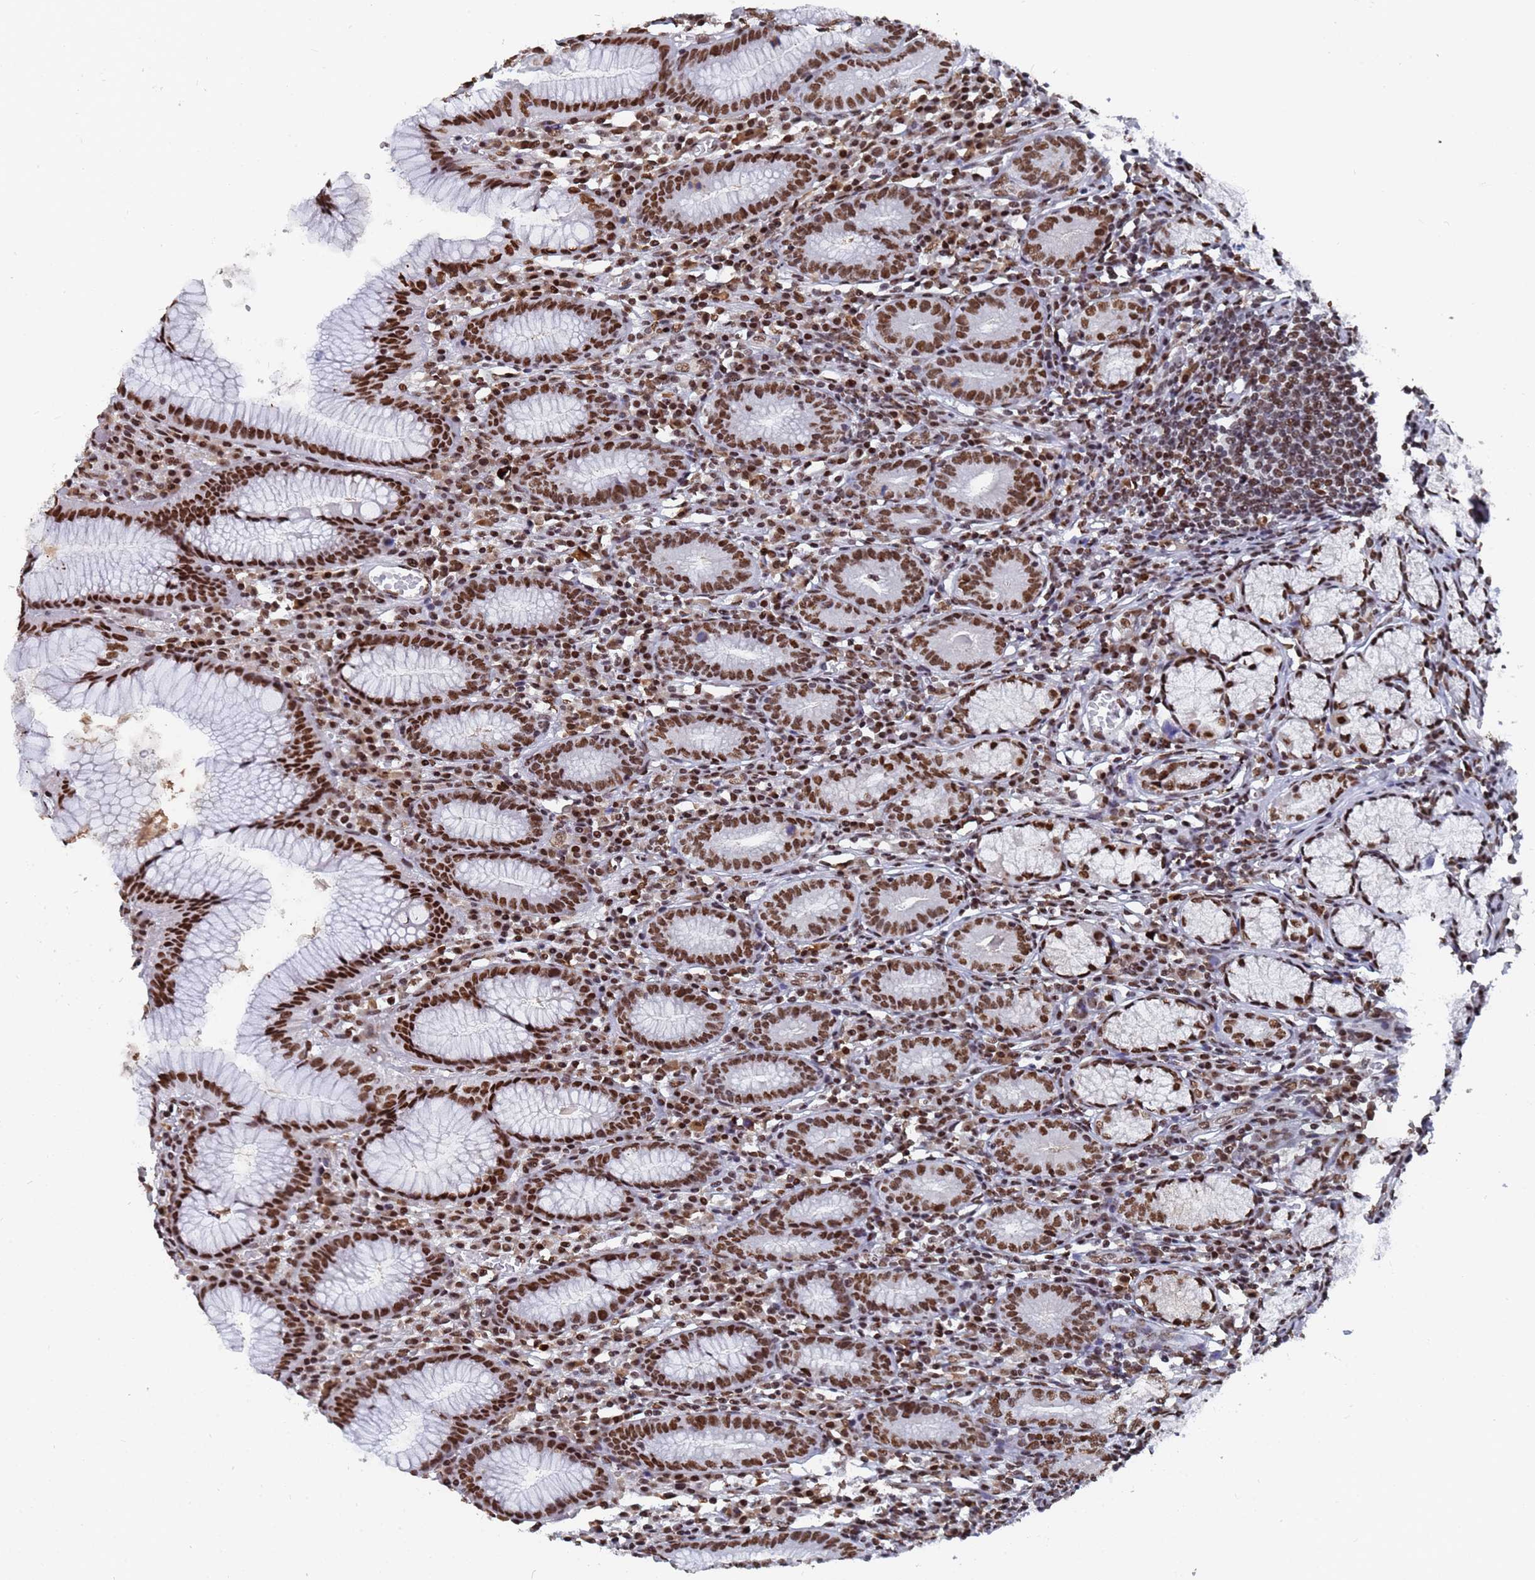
{"staining": {"intensity": "strong", "quantity": ">75%", "location": "nuclear"}, "tissue": "stomach", "cell_type": "Glandular cells", "image_type": "normal", "snomed": [{"axis": "morphology", "description": "Normal tissue, NOS"}, {"axis": "topography", "description": "Stomach"}], "caption": "Protein expression analysis of normal stomach reveals strong nuclear positivity in about >75% of glandular cells.", "gene": "RAVER2", "patient": {"sex": "male", "age": 55}}